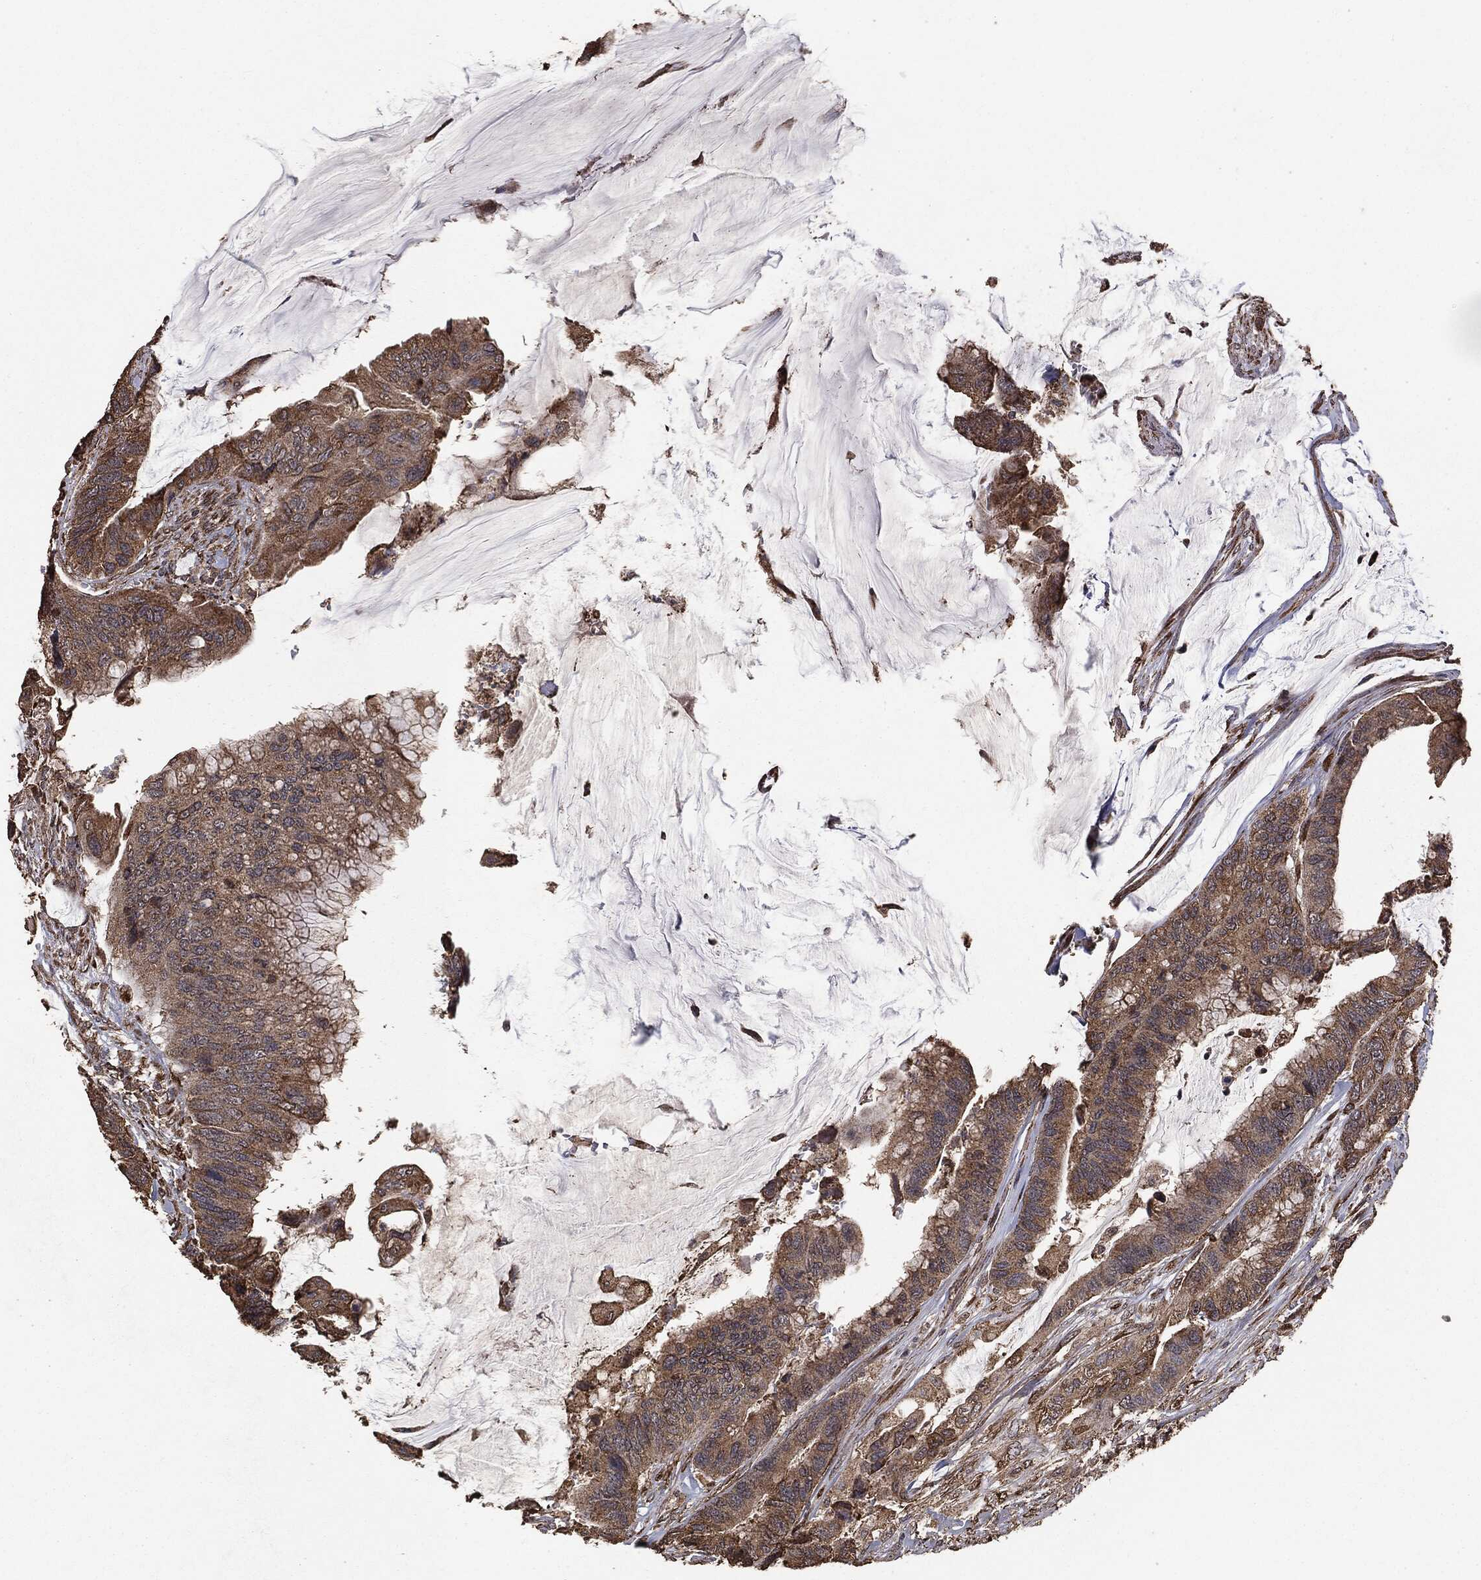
{"staining": {"intensity": "moderate", "quantity": ">75%", "location": "cytoplasmic/membranous"}, "tissue": "colorectal cancer", "cell_type": "Tumor cells", "image_type": "cancer", "snomed": [{"axis": "morphology", "description": "Adenocarcinoma, NOS"}, {"axis": "topography", "description": "Rectum"}], "caption": "High-magnification brightfield microscopy of colorectal cancer stained with DAB (brown) and counterstained with hematoxylin (blue). tumor cells exhibit moderate cytoplasmic/membranous staining is present in about>75% of cells.", "gene": "MTOR", "patient": {"sex": "female", "age": 59}}